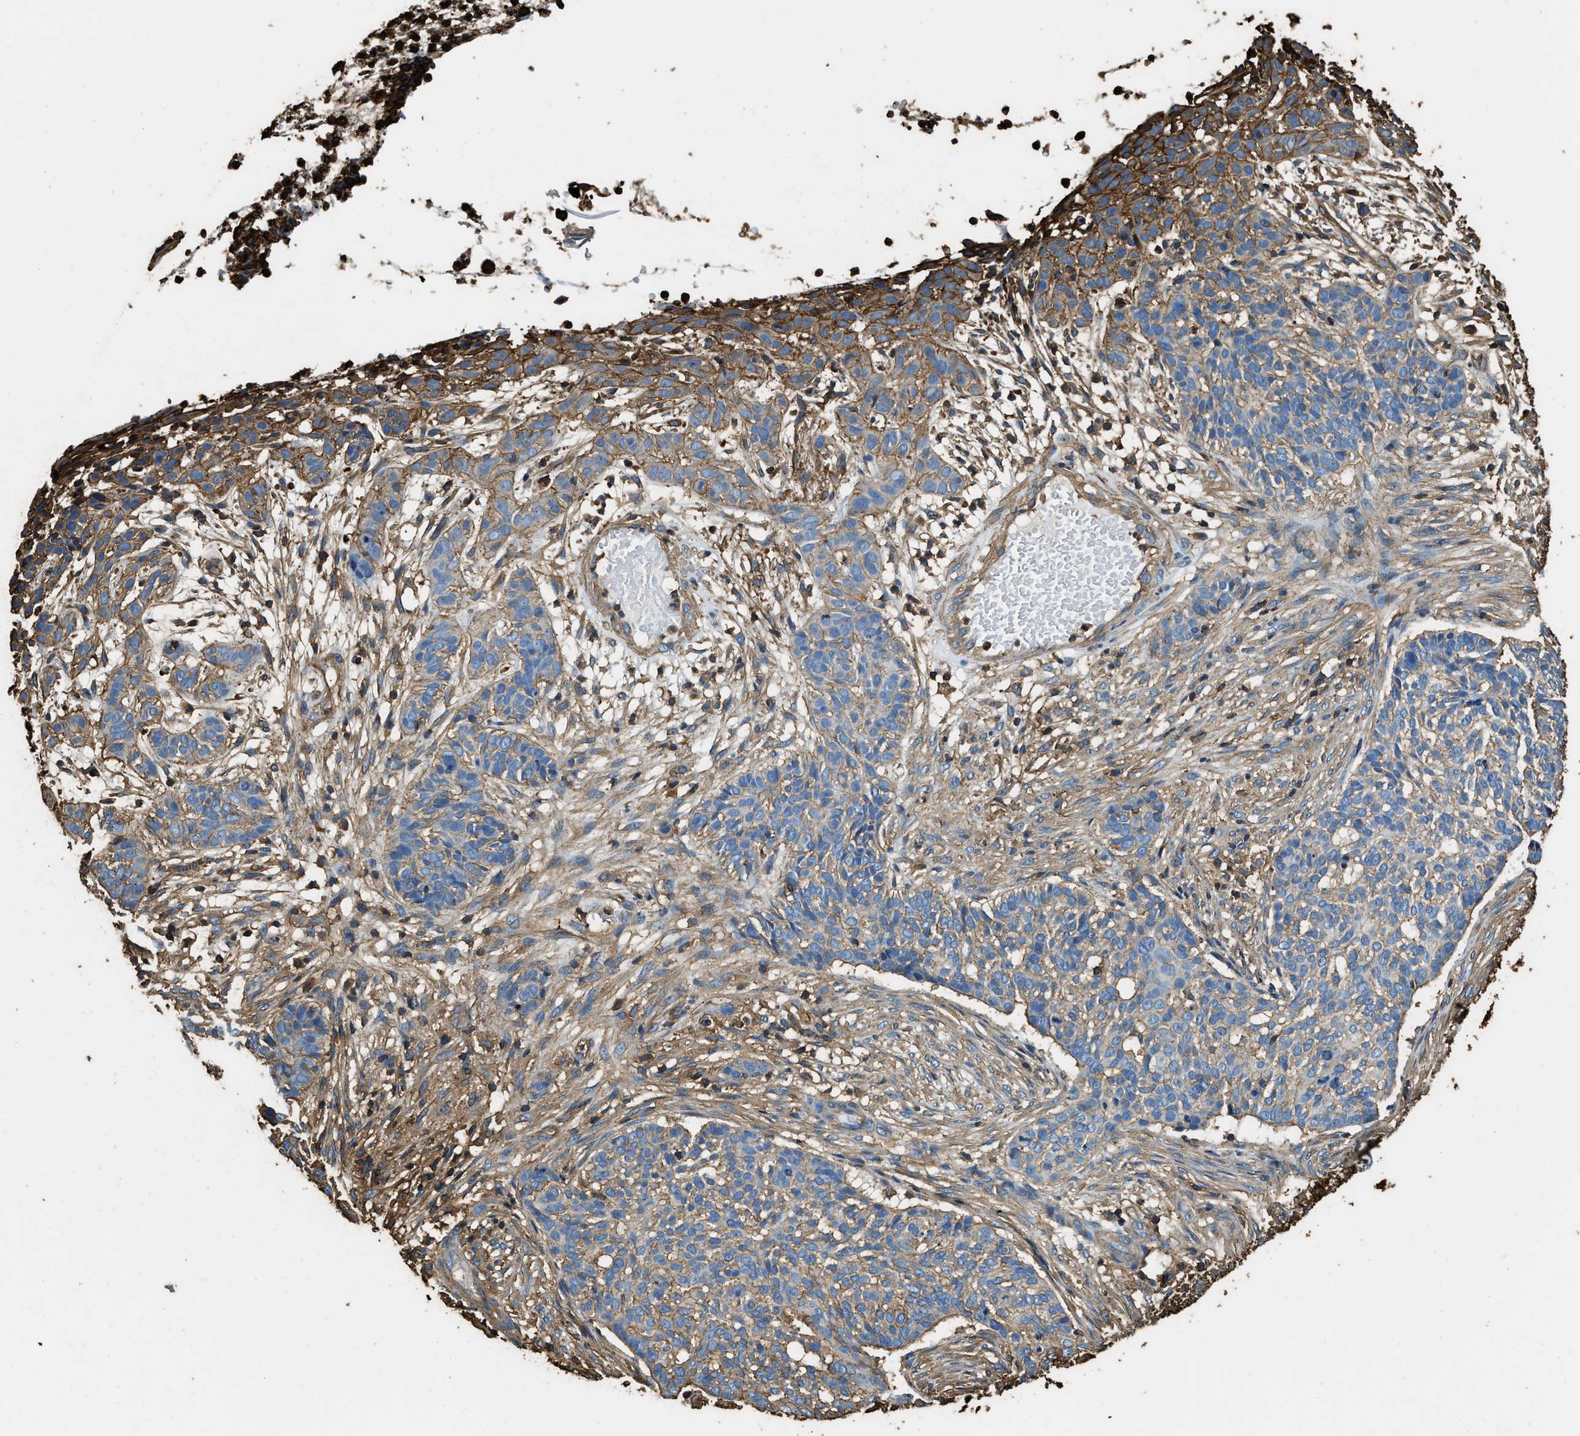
{"staining": {"intensity": "moderate", "quantity": "25%-75%", "location": "cytoplasmic/membranous"}, "tissue": "skin cancer", "cell_type": "Tumor cells", "image_type": "cancer", "snomed": [{"axis": "morphology", "description": "Basal cell carcinoma"}, {"axis": "topography", "description": "Skin"}], "caption": "Tumor cells demonstrate medium levels of moderate cytoplasmic/membranous staining in about 25%-75% of cells in human skin basal cell carcinoma.", "gene": "ACCS", "patient": {"sex": "male", "age": 85}}